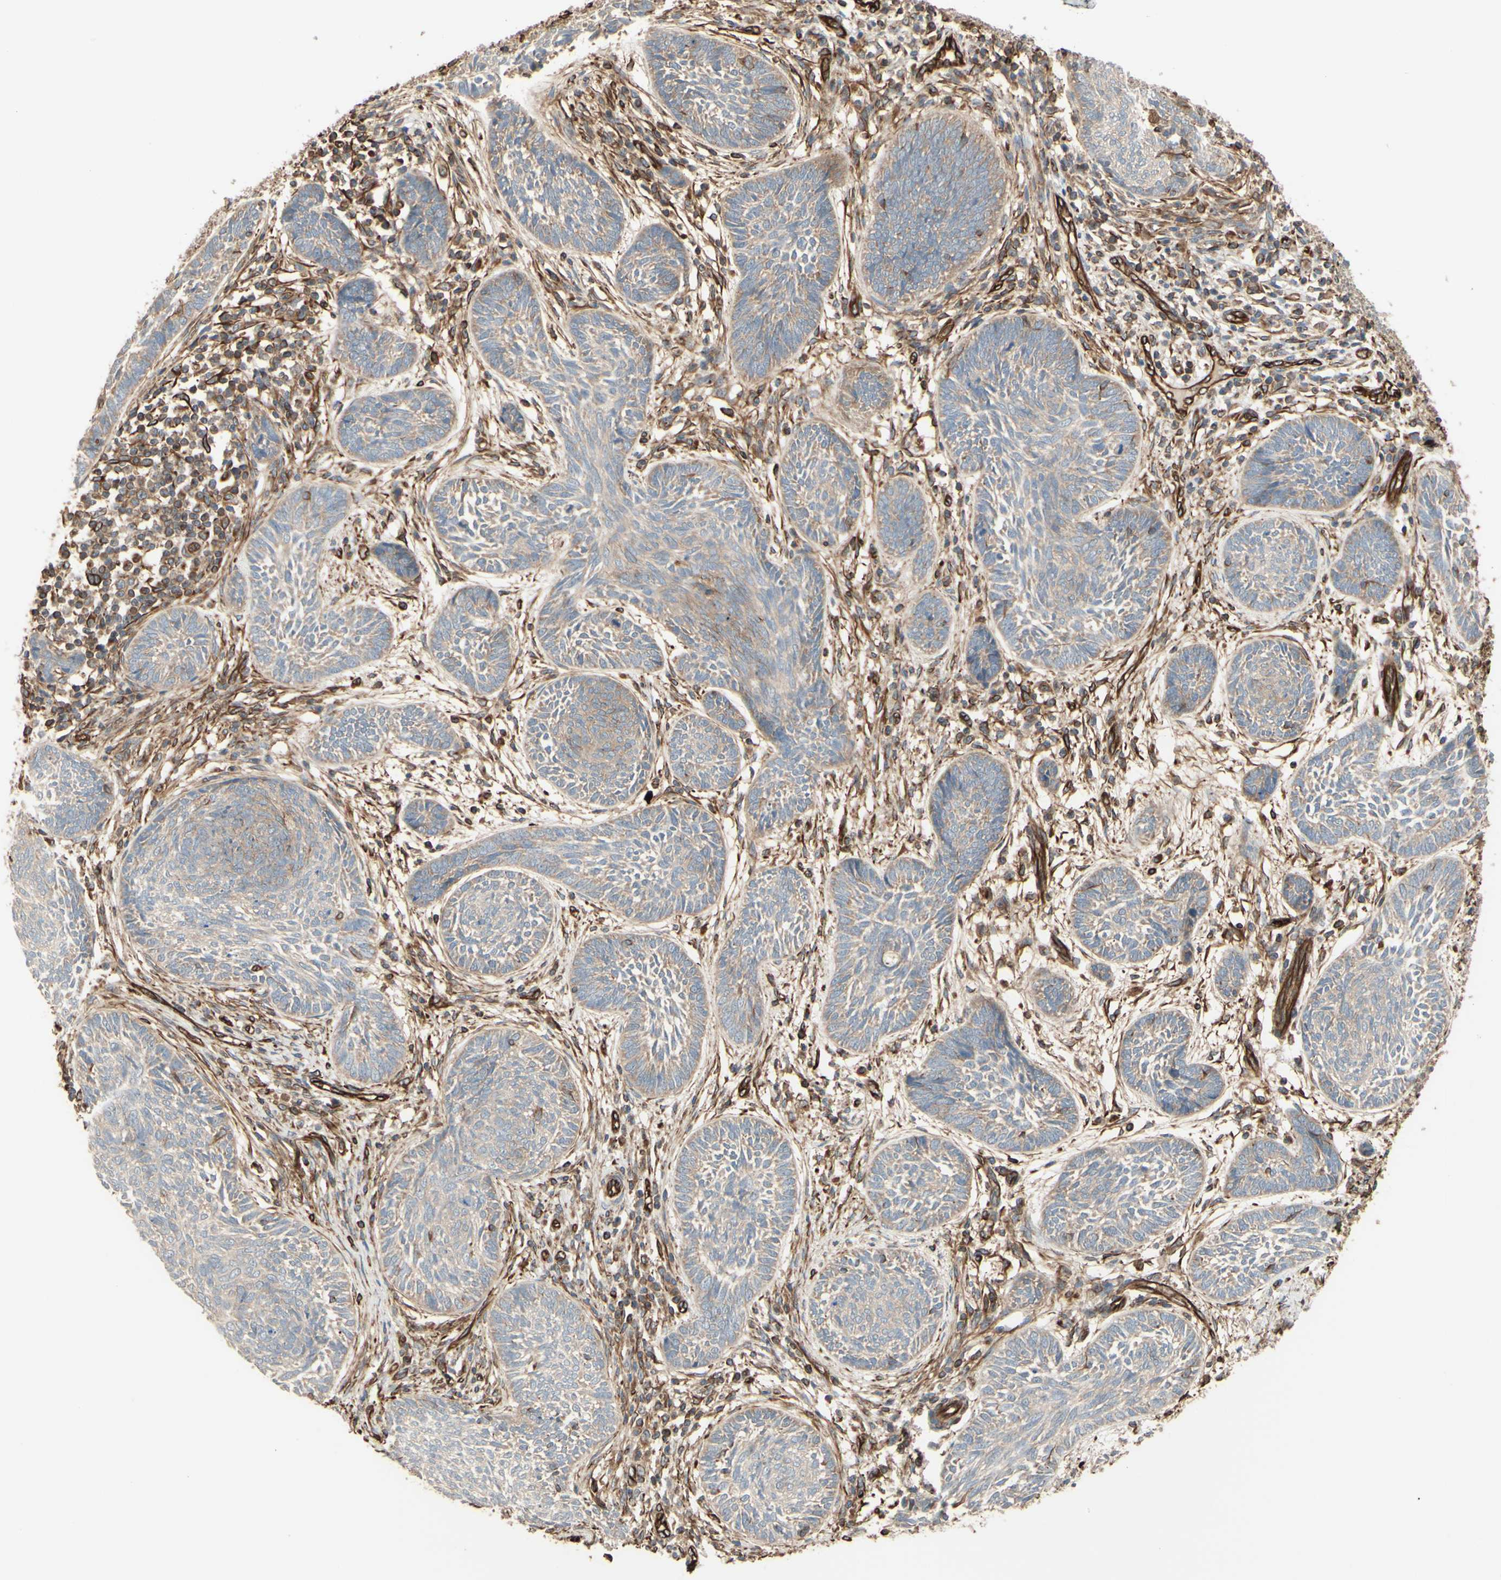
{"staining": {"intensity": "weak", "quantity": "25%-75%", "location": "cytoplasmic/membranous"}, "tissue": "skin cancer", "cell_type": "Tumor cells", "image_type": "cancer", "snomed": [{"axis": "morphology", "description": "Papilloma, NOS"}, {"axis": "morphology", "description": "Basal cell carcinoma"}, {"axis": "topography", "description": "Skin"}], "caption": "IHC image of neoplastic tissue: skin cancer (papilloma) stained using immunohistochemistry (IHC) displays low levels of weak protein expression localized specifically in the cytoplasmic/membranous of tumor cells, appearing as a cytoplasmic/membranous brown color.", "gene": "TRAF2", "patient": {"sex": "male", "age": 87}}